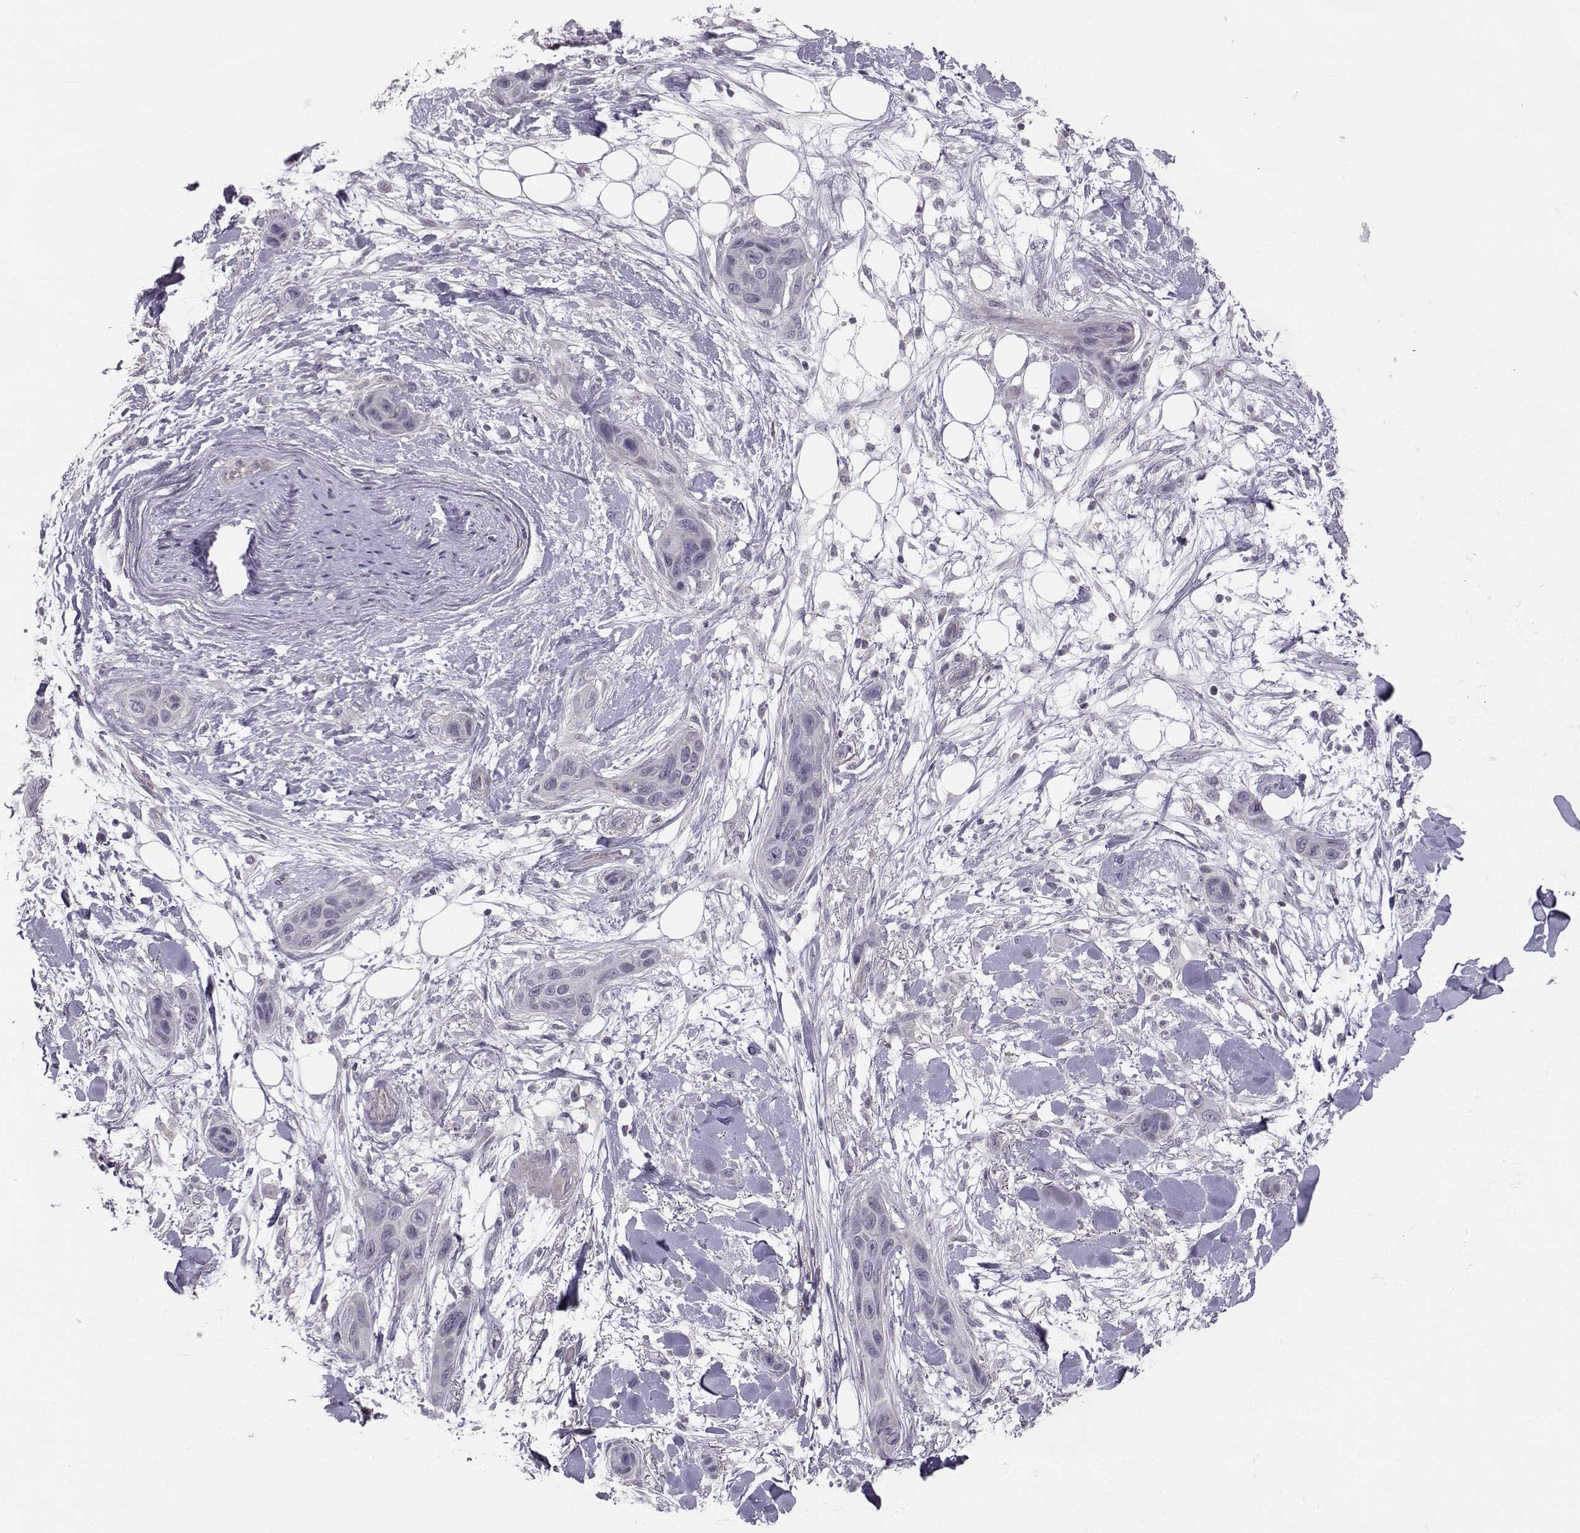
{"staining": {"intensity": "negative", "quantity": "none", "location": "none"}, "tissue": "skin cancer", "cell_type": "Tumor cells", "image_type": "cancer", "snomed": [{"axis": "morphology", "description": "Squamous cell carcinoma, NOS"}, {"axis": "topography", "description": "Skin"}], "caption": "High magnification brightfield microscopy of skin cancer (squamous cell carcinoma) stained with DAB (brown) and counterstained with hematoxylin (blue): tumor cells show no significant staining.", "gene": "MAST1", "patient": {"sex": "male", "age": 79}}